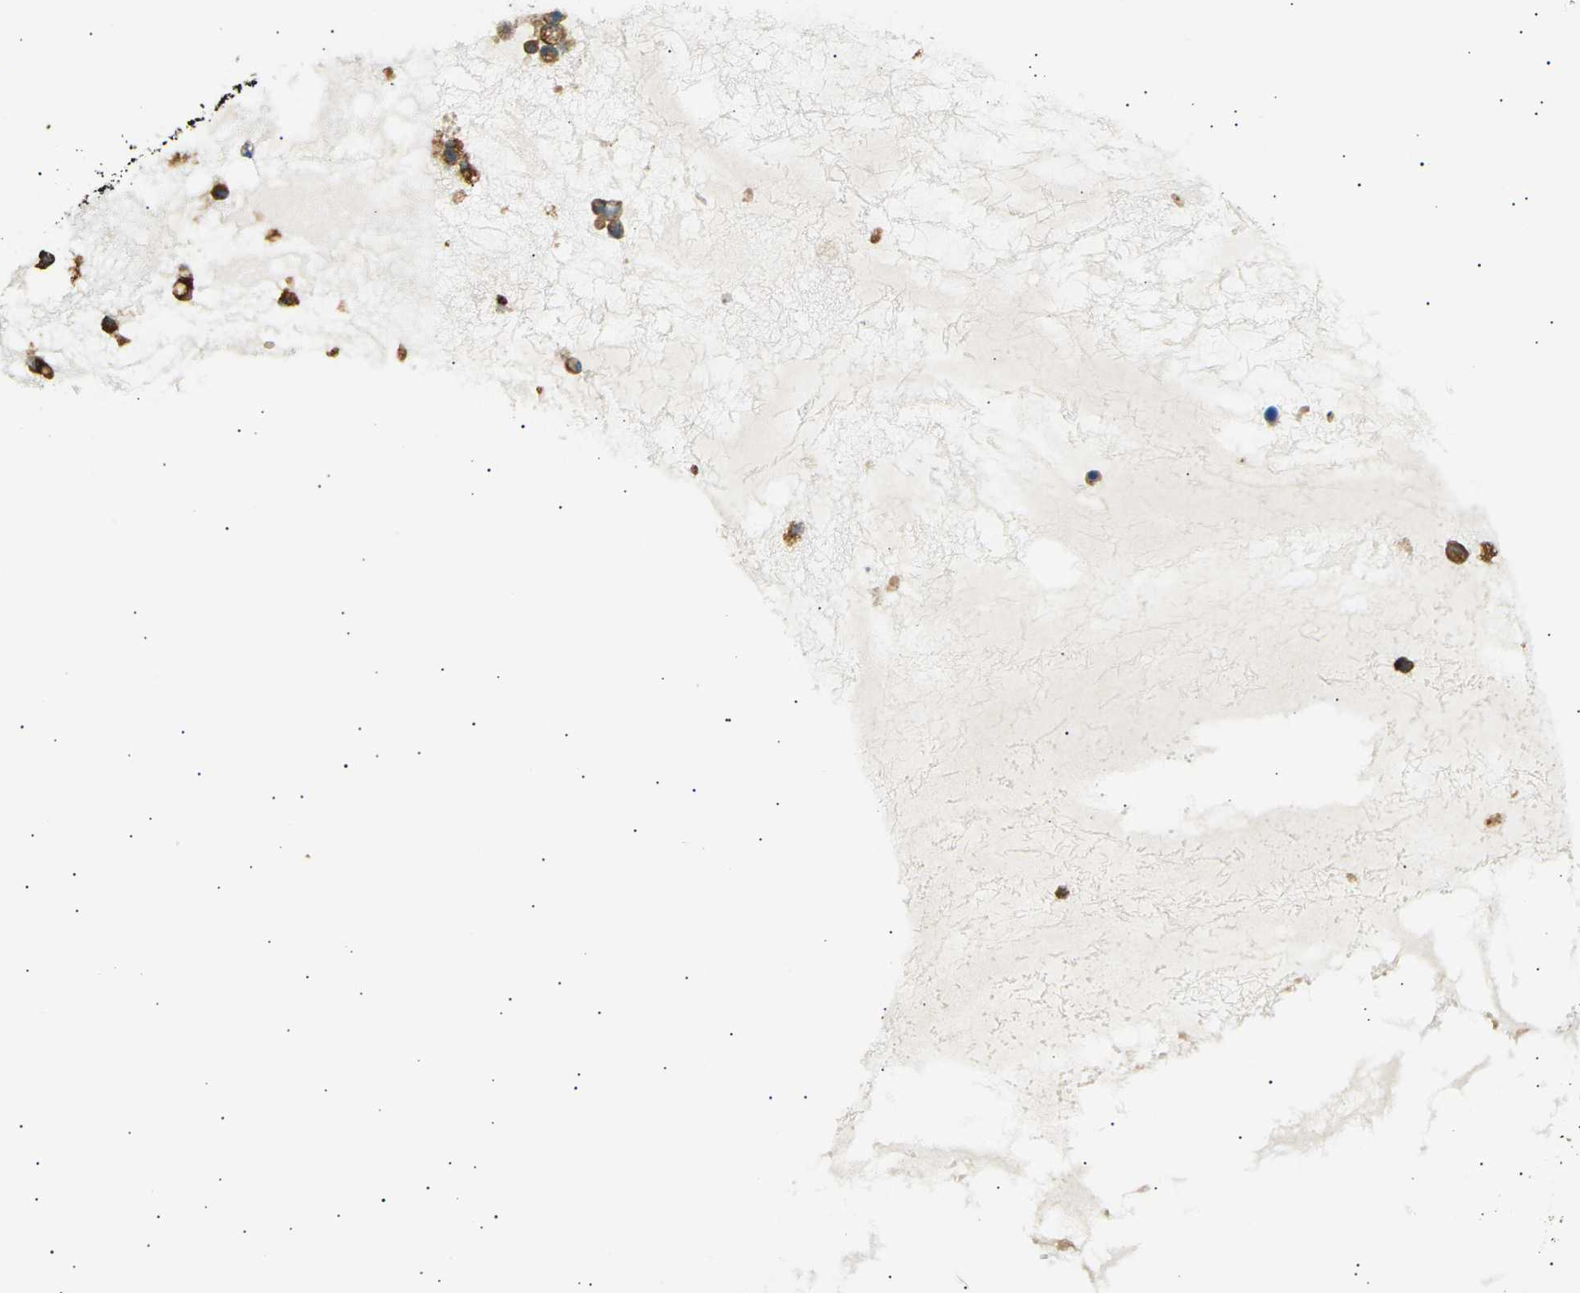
{"staining": {"intensity": "moderate", "quantity": ">75%", "location": "cytoplasmic/membranous"}, "tissue": "ovarian cancer", "cell_type": "Tumor cells", "image_type": "cancer", "snomed": [{"axis": "morphology", "description": "Cystadenocarcinoma, mucinous, NOS"}, {"axis": "topography", "description": "Ovary"}], "caption": "Tumor cells reveal moderate cytoplasmic/membranous positivity in about >75% of cells in ovarian mucinous cystadenocarcinoma. (DAB = brown stain, brightfield microscopy at high magnification).", "gene": "CDK17", "patient": {"sex": "female", "age": 80}}